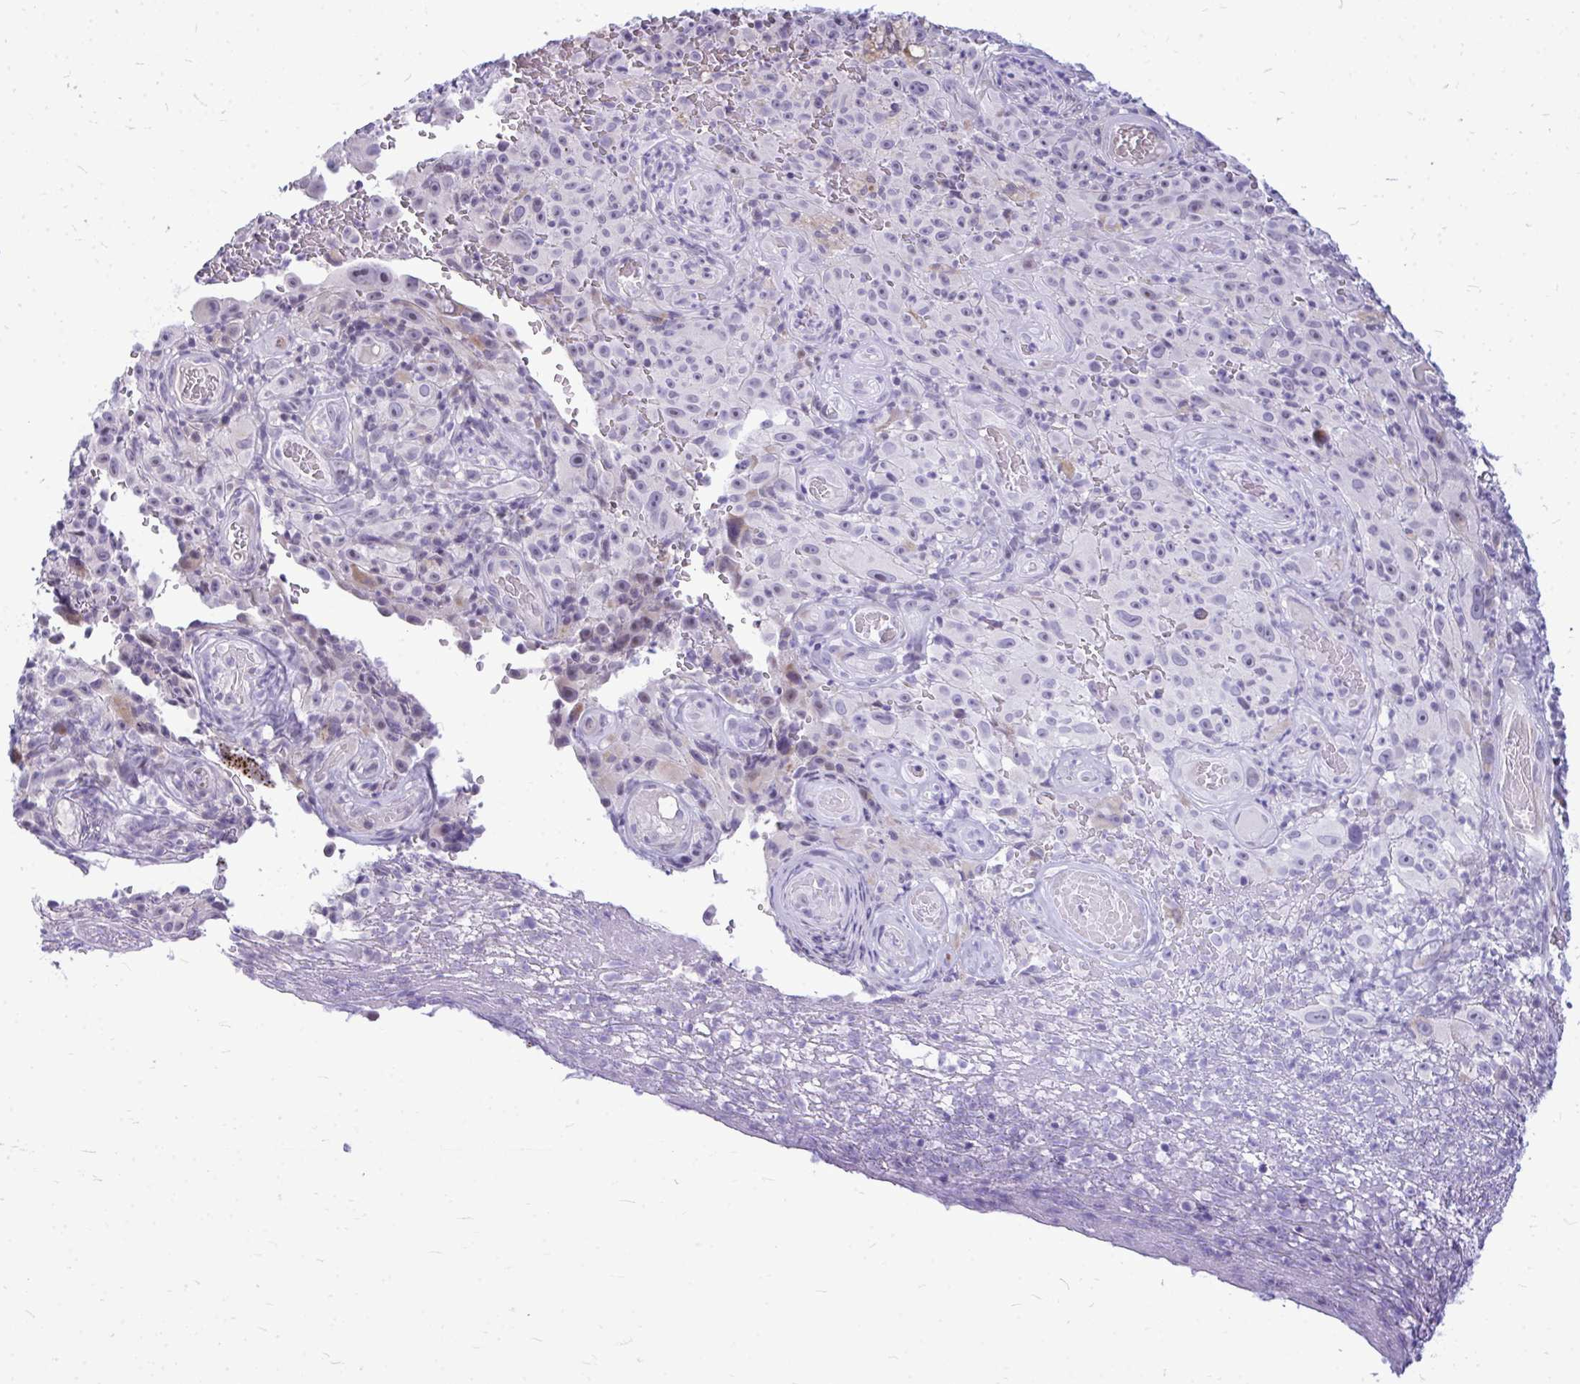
{"staining": {"intensity": "moderate", "quantity": "25%-75%", "location": "nuclear"}, "tissue": "melanoma", "cell_type": "Tumor cells", "image_type": "cancer", "snomed": [{"axis": "morphology", "description": "Malignant melanoma, NOS"}, {"axis": "topography", "description": "Skin"}], "caption": "Human melanoma stained with a brown dye demonstrates moderate nuclear positive positivity in about 25%-75% of tumor cells.", "gene": "ZSCAN25", "patient": {"sex": "female", "age": 82}}